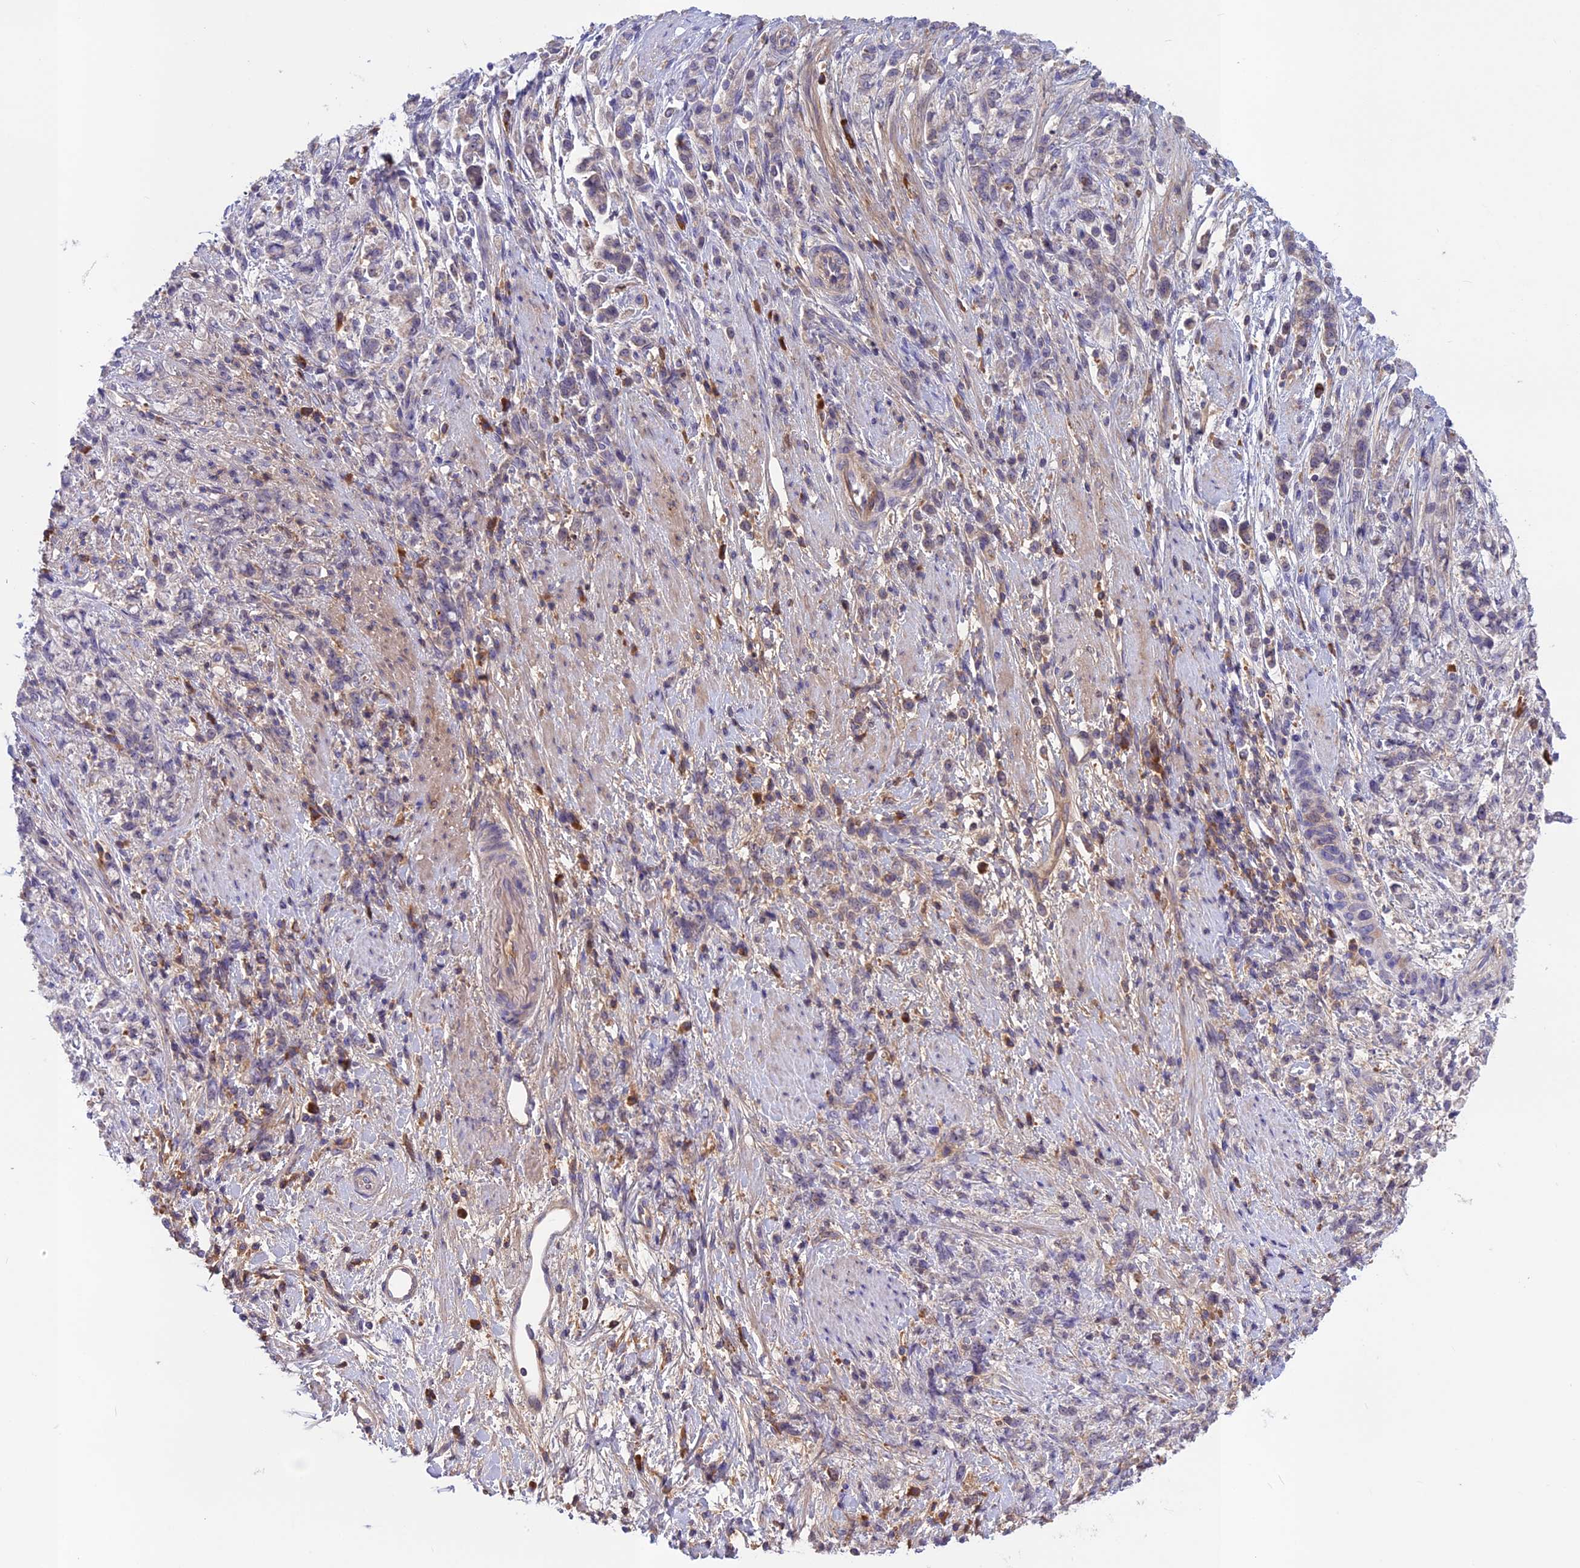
{"staining": {"intensity": "negative", "quantity": "none", "location": "none"}, "tissue": "stomach cancer", "cell_type": "Tumor cells", "image_type": "cancer", "snomed": [{"axis": "morphology", "description": "Adenocarcinoma, NOS"}, {"axis": "topography", "description": "Stomach"}], "caption": "This is an immunohistochemistry (IHC) micrograph of stomach cancer. There is no expression in tumor cells.", "gene": "ADO", "patient": {"sex": "female", "age": 60}}